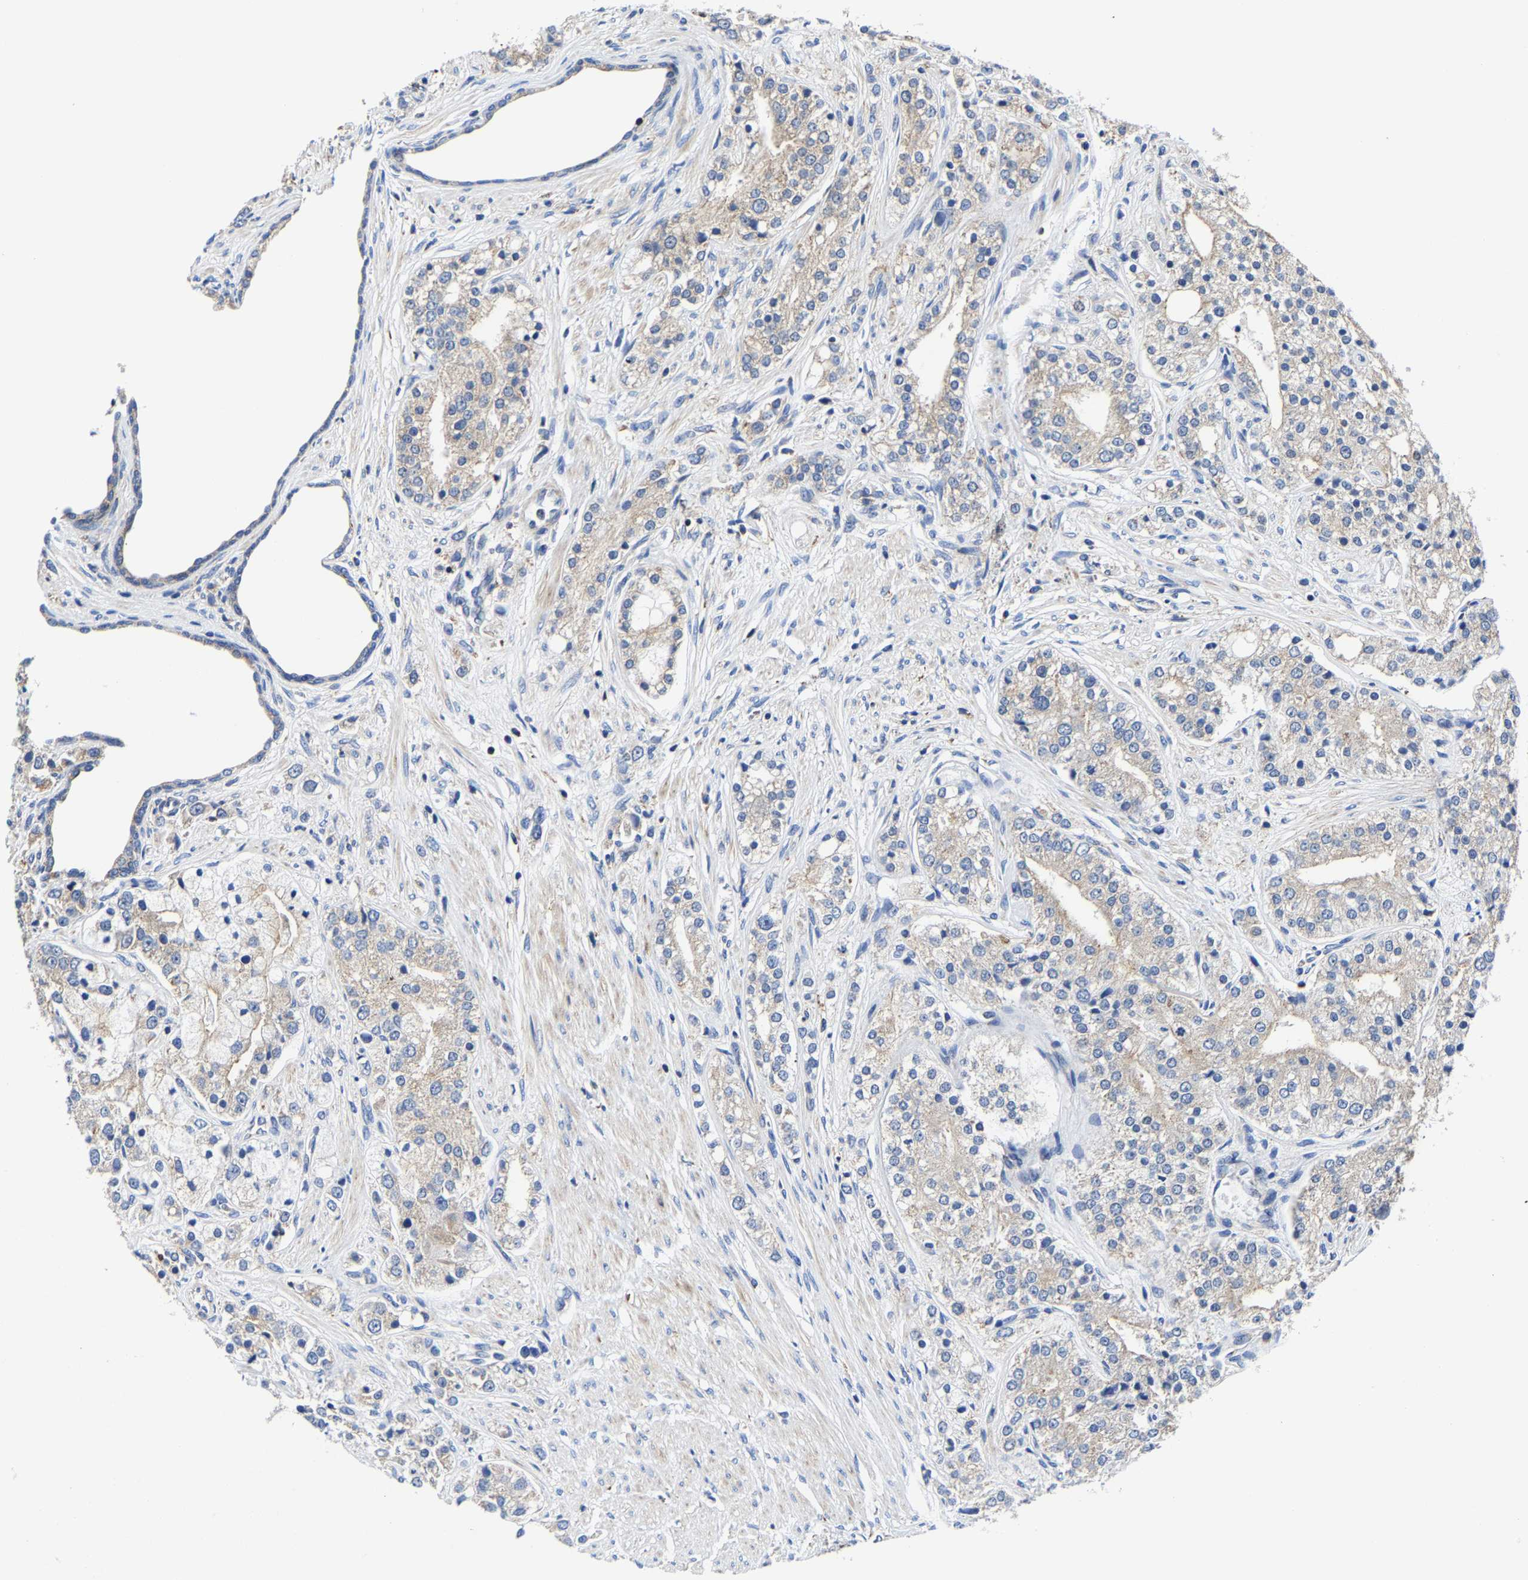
{"staining": {"intensity": "weak", "quantity": "<25%", "location": "cytoplasmic/membranous"}, "tissue": "prostate cancer", "cell_type": "Tumor cells", "image_type": "cancer", "snomed": [{"axis": "morphology", "description": "Adenocarcinoma, High grade"}, {"axis": "topography", "description": "Prostate"}], "caption": "Immunohistochemical staining of prostate cancer shows no significant positivity in tumor cells. The staining is performed using DAB brown chromogen with nuclei counter-stained in using hematoxylin.", "gene": "PFKFB3", "patient": {"sex": "male", "age": 50}}